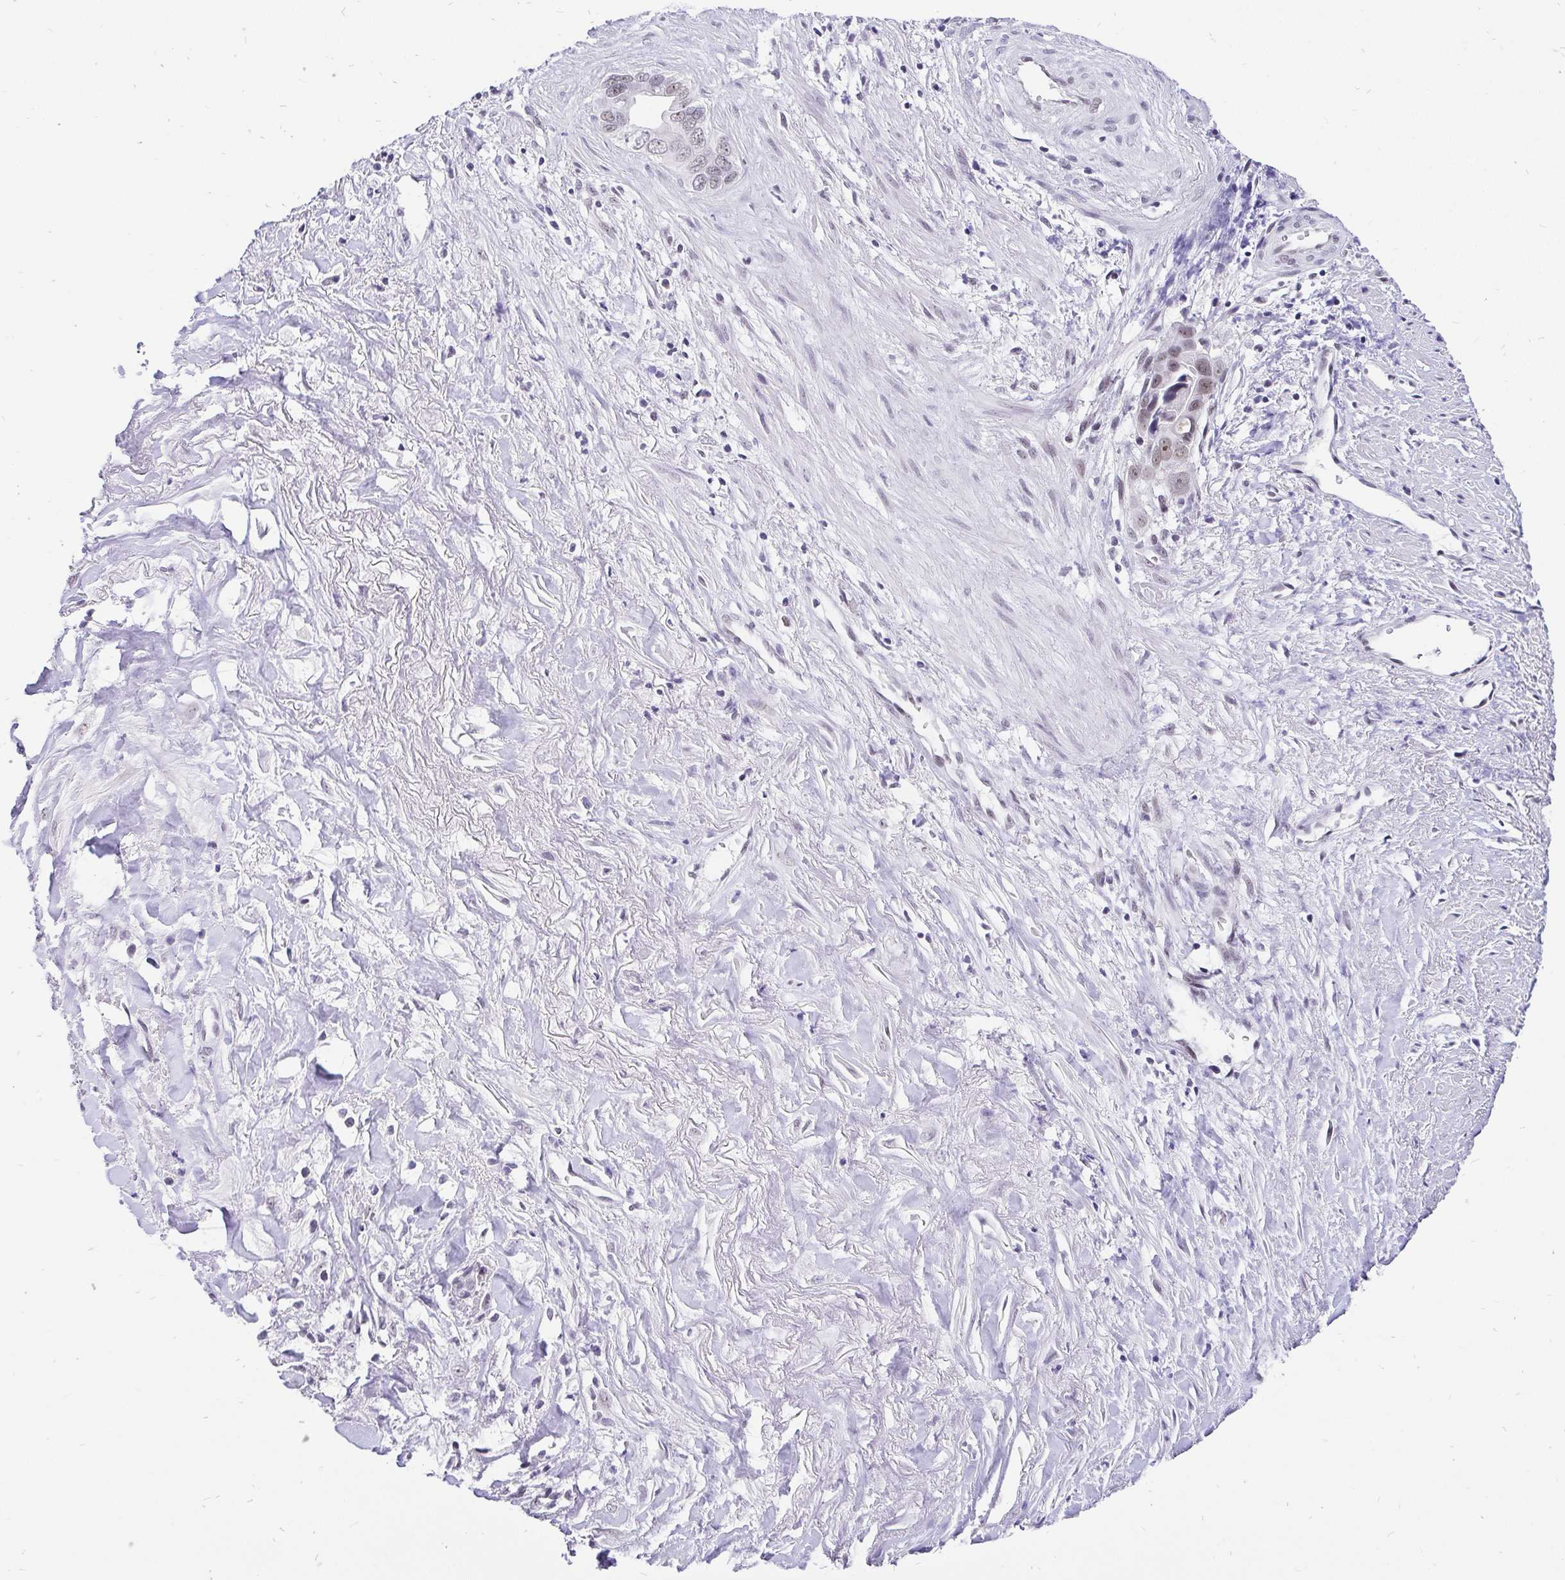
{"staining": {"intensity": "weak", "quantity": "<25%", "location": "nuclear"}, "tissue": "liver cancer", "cell_type": "Tumor cells", "image_type": "cancer", "snomed": [{"axis": "morphology", "description": "Cholangiocarcinoma"}, {"axis": "topography", "description": "Liver"}], "caption": "Histopathology image shows no significant protein positivity in tumor cells of liver cancer.", "gene": "ZNF860", "patient": {"sex": "female", "age": 79}}